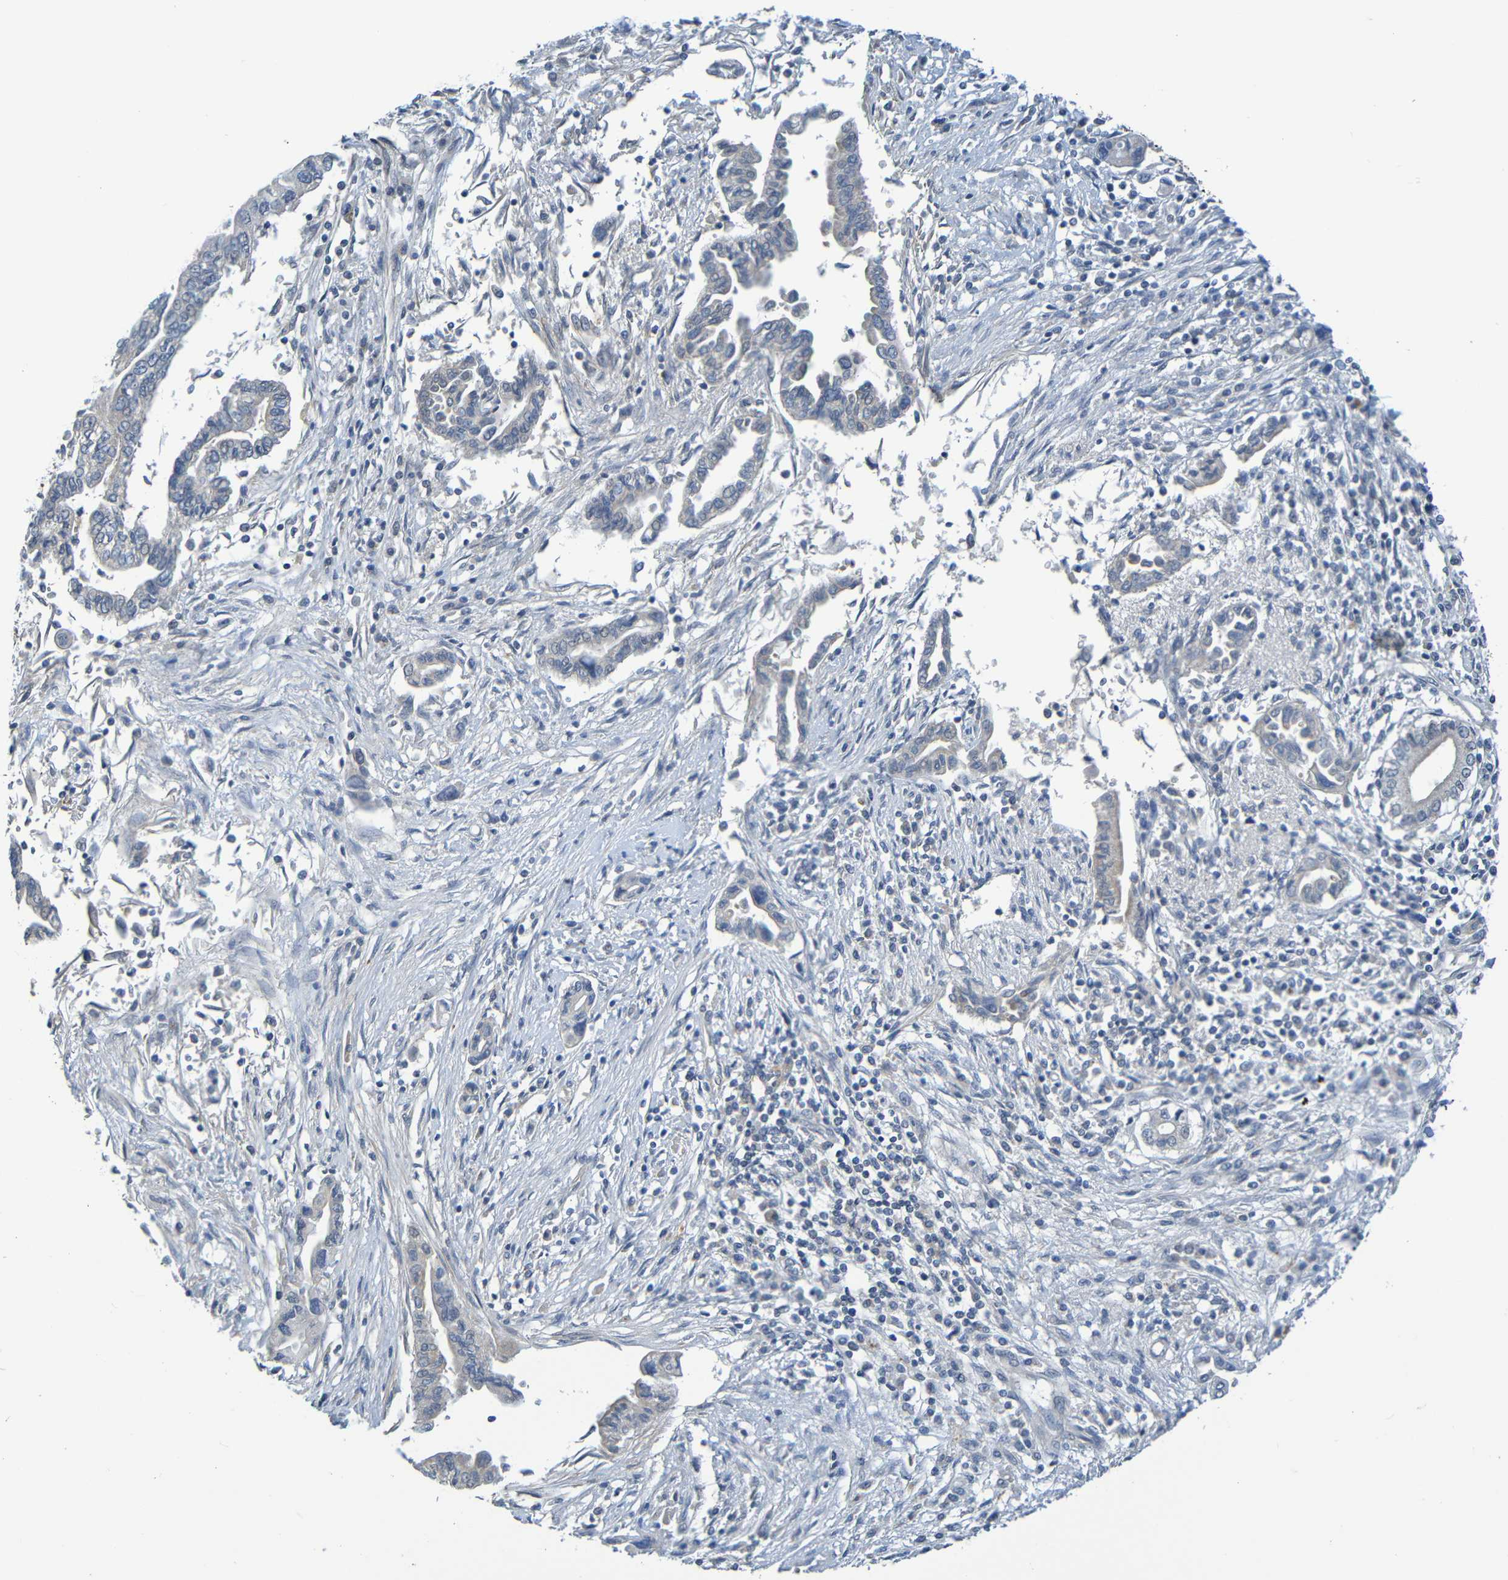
{"staining": {"intensity": "negative", "quantity": "none", "location": "none"}, "tissue": "pancreatic cancer", "cell_type": "Tumor cells", "image_type": "cancer", "snomed": [{"axis": "morphology", "description": "Adenocarcinoma, NOS"}, {"axis": "topography", "description": "Pancreas"}], "caption": "Tumor cells show no significant staining in adenocarcinoma (pancreatic).", "gene": "CYP4F2", "patient": {"sex": "female", "age": 57}}